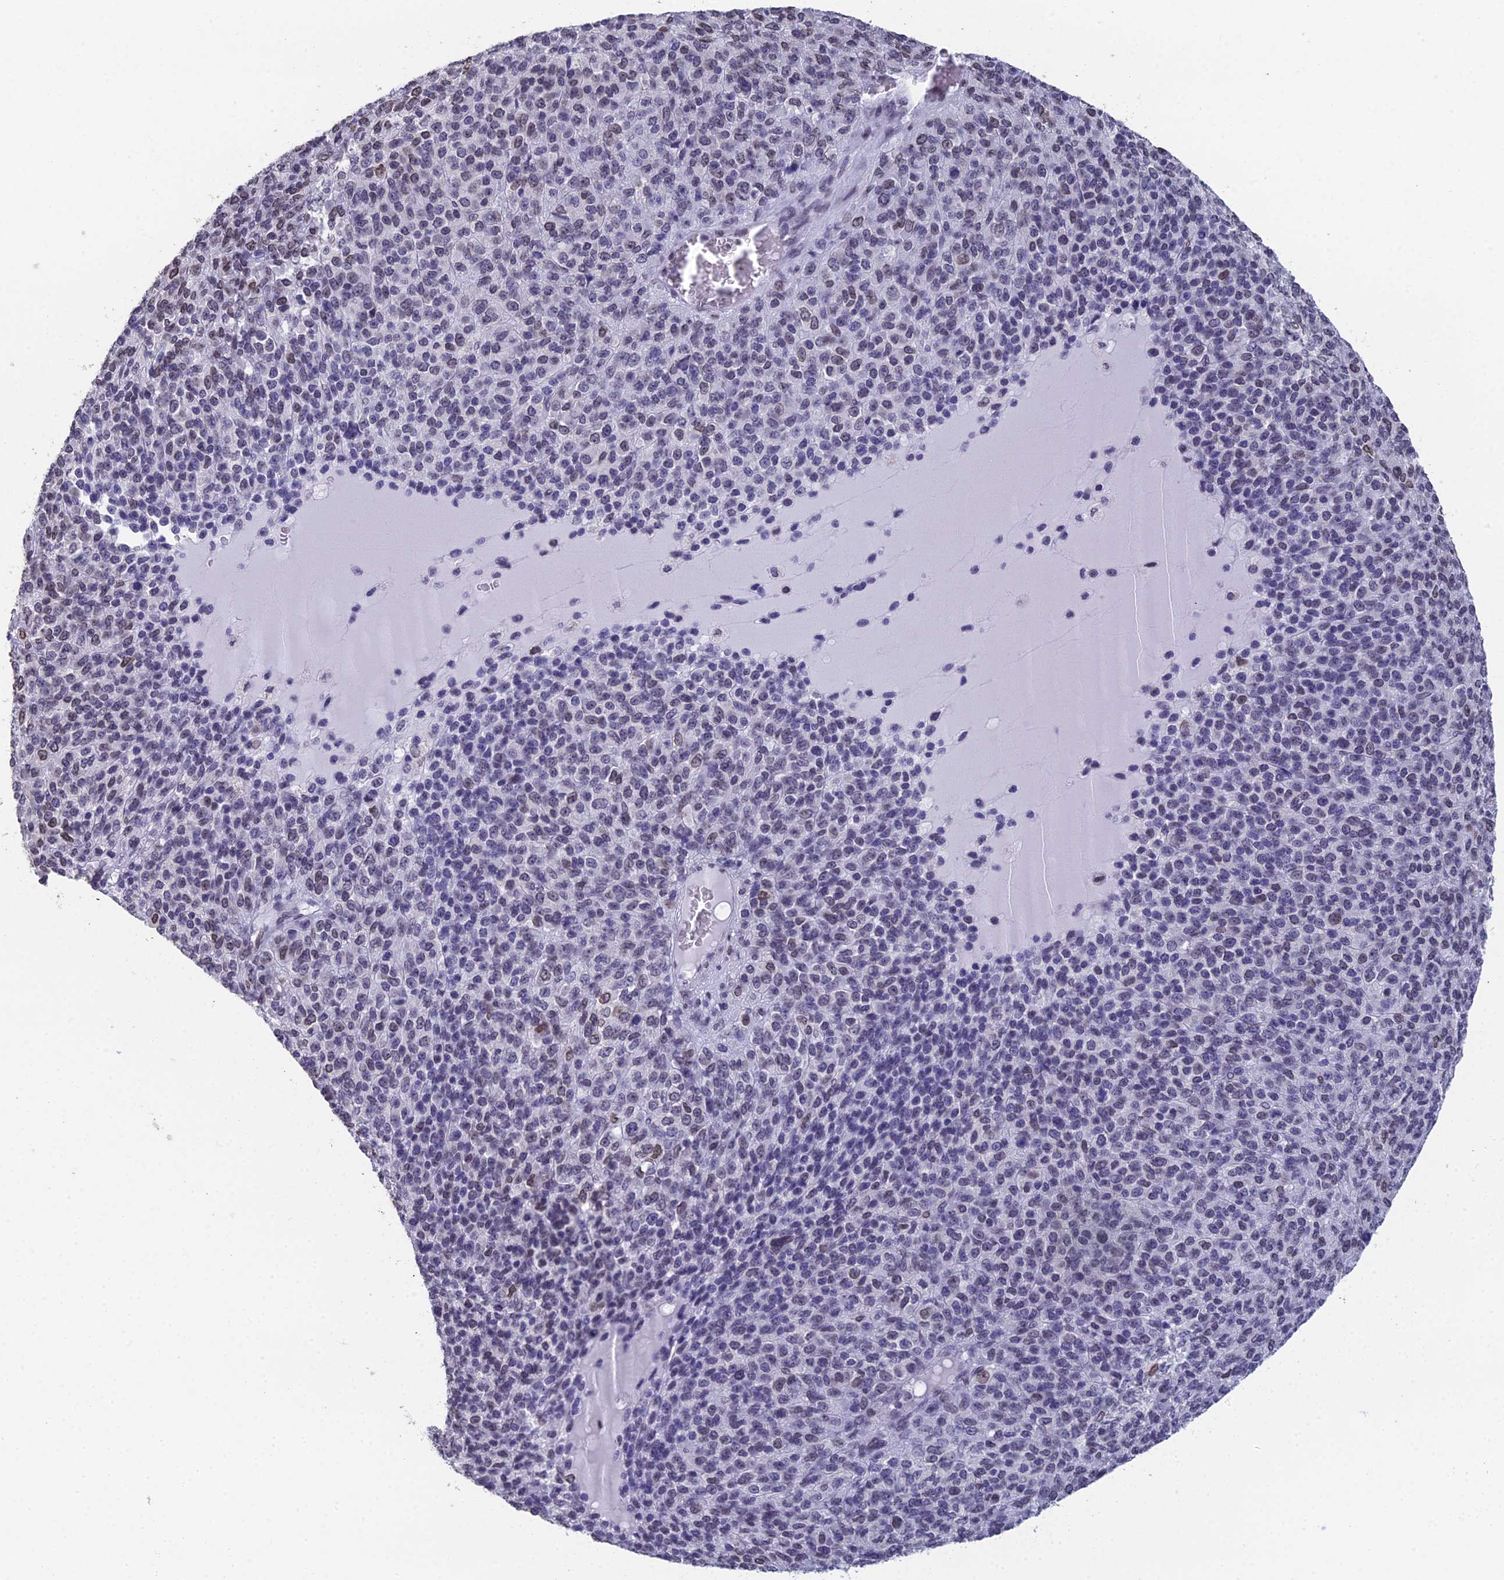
{"staining": {"intensity": "weak", "quantity": "<25%", "location": "nuclear"}, "tissue": "melanoma", "cell_type": "Tumor cells", "image_type": "cancer", "snomed": [{"axis": "morphology", "description": "Malignant melanoma, Metastatic site"}, {"axis": "topography", "description": "Brain"}], "caption": "Immunohistochemistry (IHC) of melanoma displays no expression in tumor cells. (DAB (3,3'-diaminobenzidine) IHC visualized using brightfield microscopy, high magnification).", "gene": "CCDC97", "patient": {"sex": "female", "age": 56}}